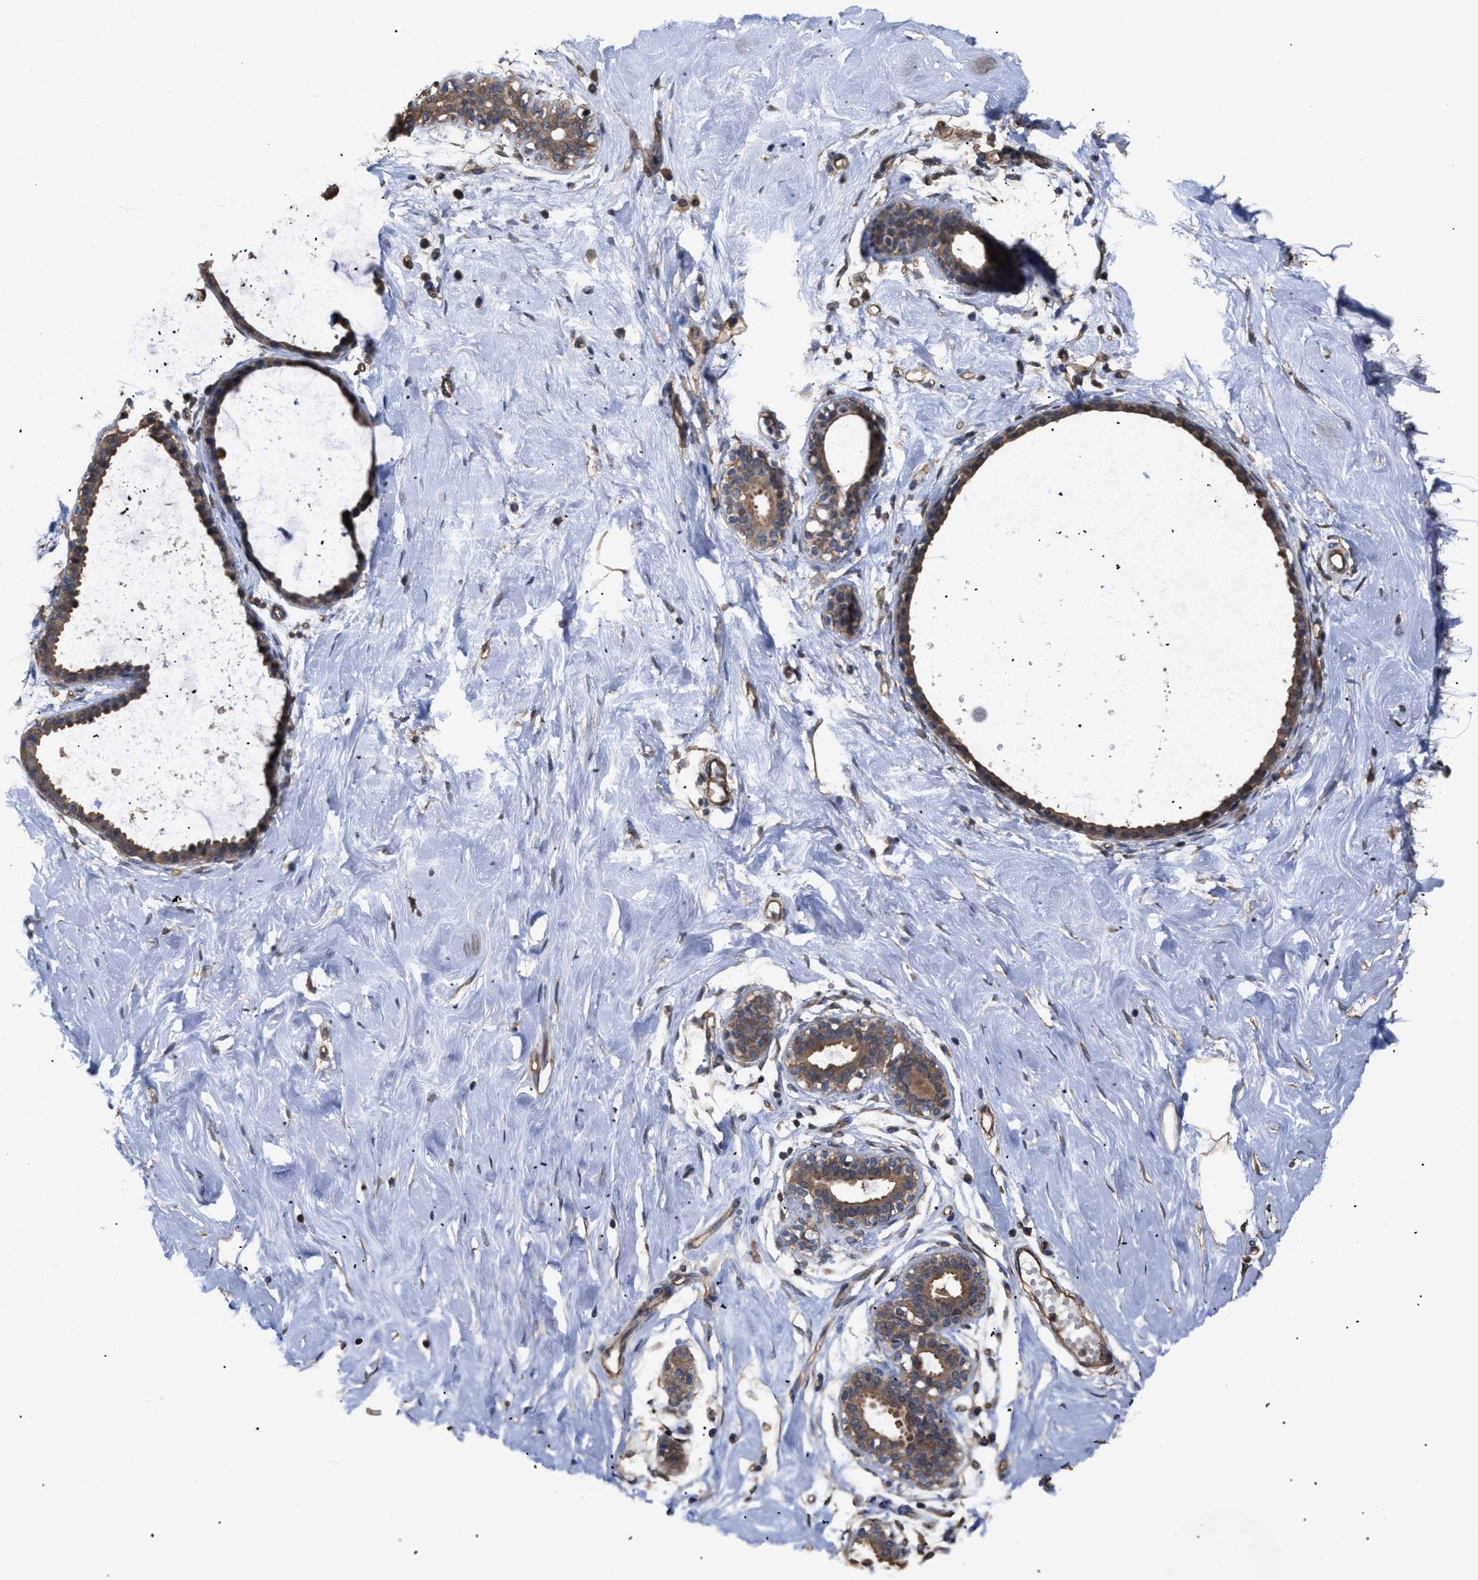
{"staining": {"intensity": "moderate", "quantity": ">75%", "location": "cytoplasmic/membranous"}, "tissue": "breast", "cell_type": "Adipocytes", "image_type": "normal", "snomed": [{"axis": "morphology", "description": "Normal tissue, NOS"}, {"axis": "topography", "description": "Breast"}], "caption": "Immunohistochemical staining of normal breast reveals >75% levels of moderate cytoplasmic/membranous protein positivity in approximately >75% of adipocytes.", "gene": "CALM1", "patient": {"sex": "female", "age": 23}}